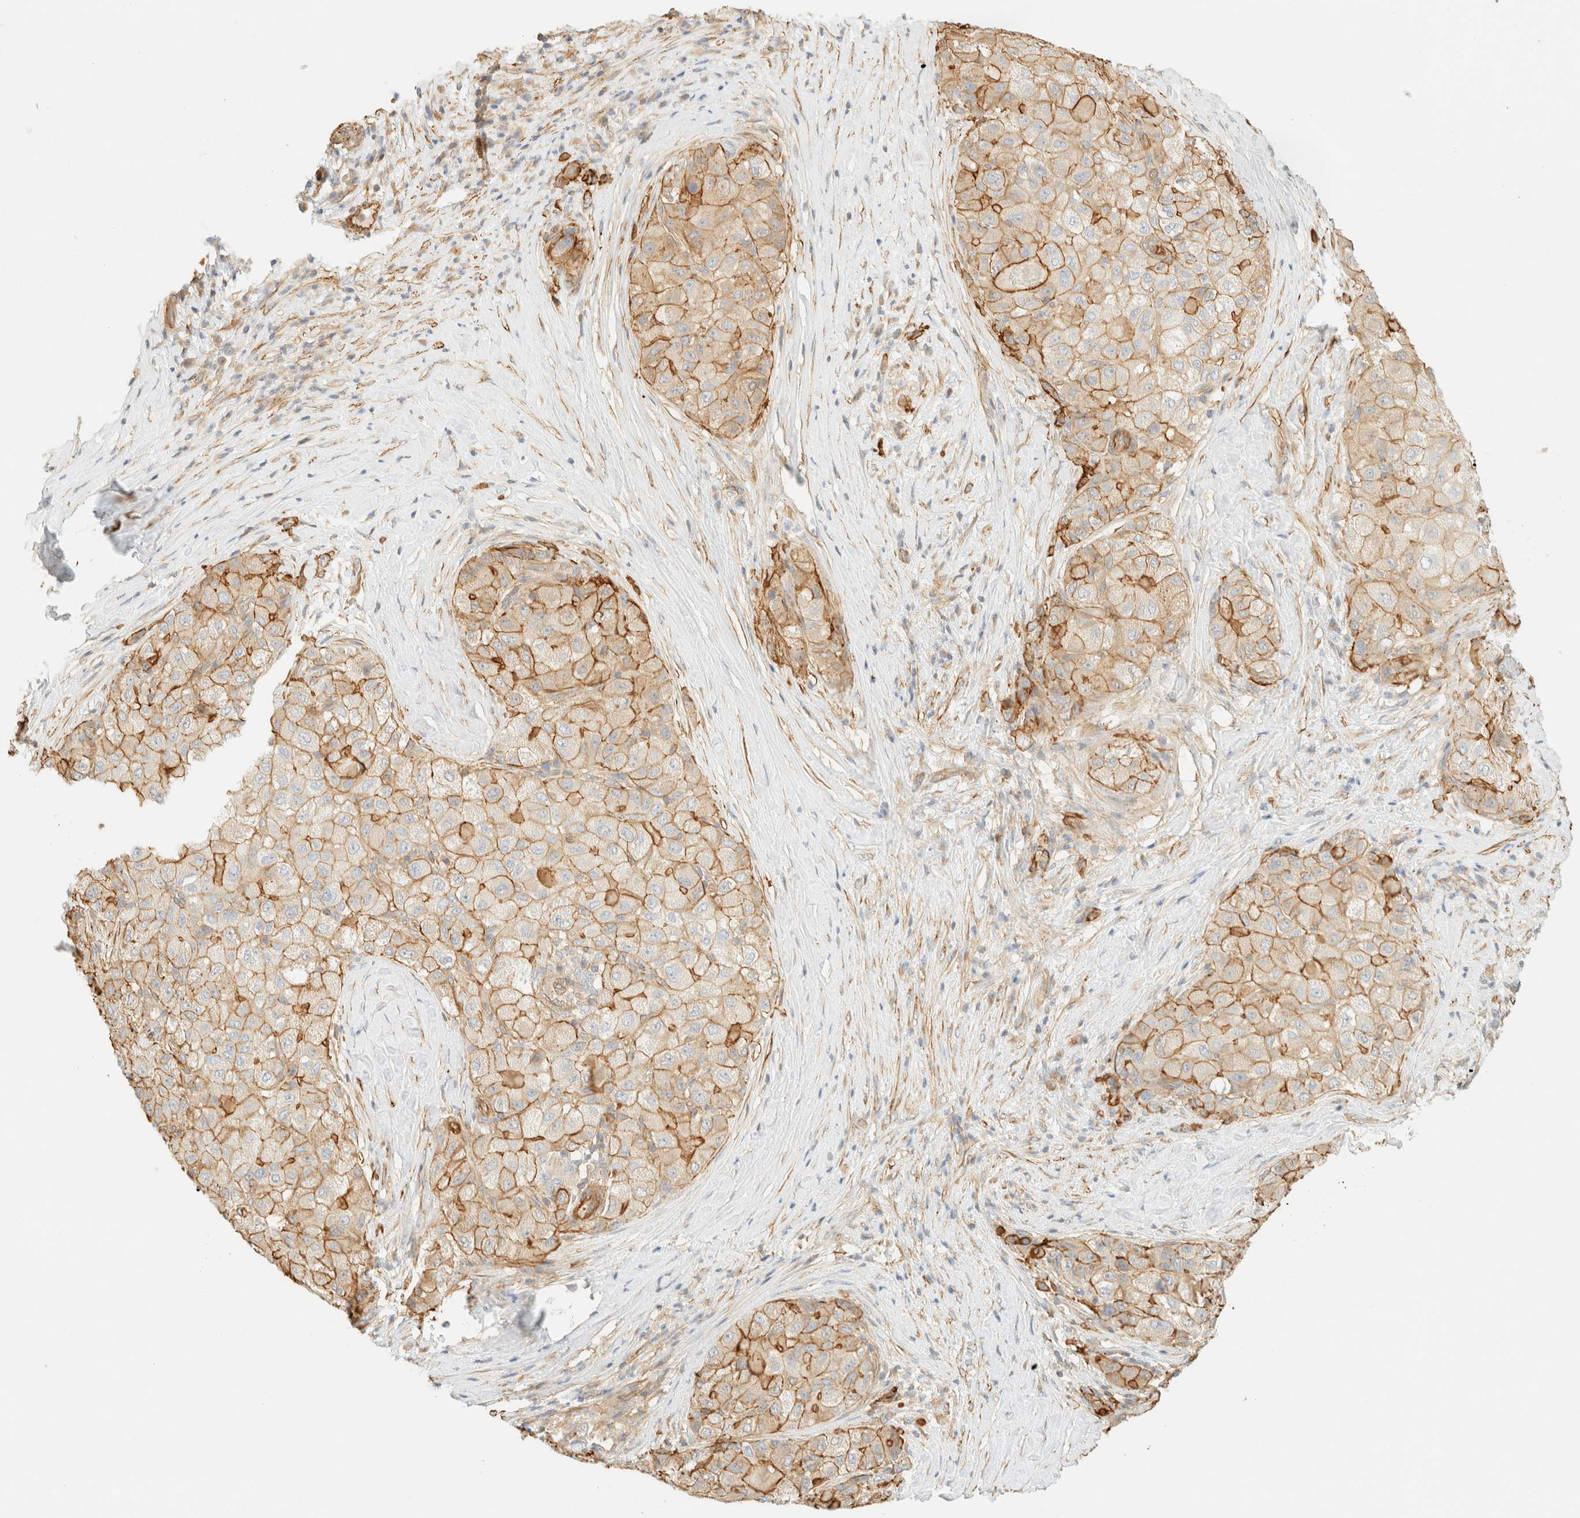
{"staining": {"intensity": "moderate", "quantity": ">75%", "location": "cytoplasmic/membranous"}, "tissue": "liver cancer", "cell_type": "Tumor cells", "image_type": "cancer", "snomed": [{"axis": "morphology", "description": "Carcinoma, Hepatocellular, NOS"}, {"axis": "topography", "description": "Liver"}], "caption": "Protein staining of liver cancer tissue shows moderate cytoplasmic/membranous expression in approximately >75% of tumor cells. Nuclei are stained in blue.", "gene": "OTOP2", "patient": {"sex": "male", "age": 80}}